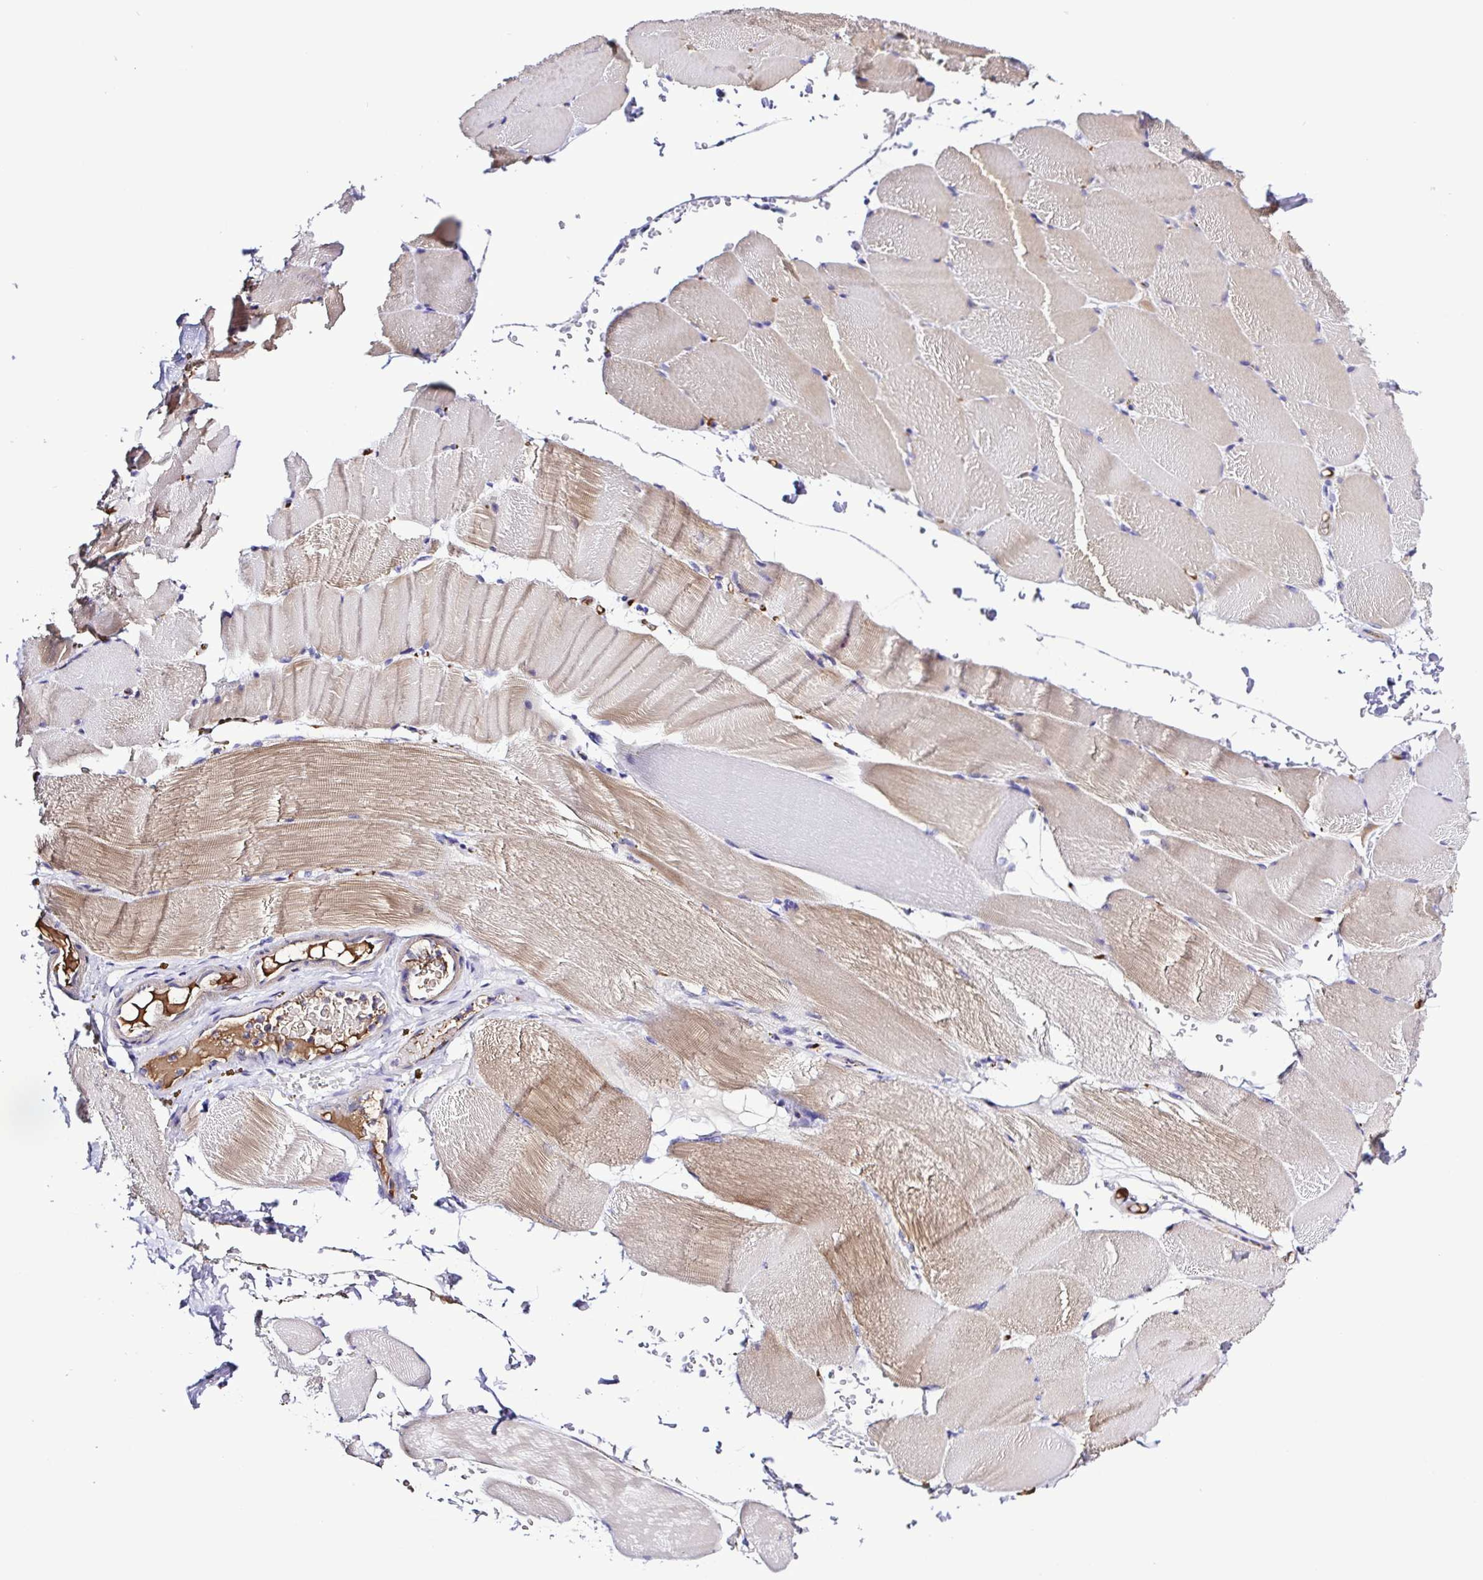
{"staining": {"intensity": "weak", "quantity": "25%-75%", "location": "cytoplasmic/membranous"}, "tissue": "skeletal muscle", "cell_type": "Myocytes", "image_type": "normal", "snomed": [{"axis": "morphology", "description": "Normal tissue, NOS"}, {"axis": "topography", "description": "Skeletal muscle"}], "caption": "DAB immunohistochemical staining of unremarkable human skeletal muscle exhibits weak cytoplasmic/membranous protein staining in about 25%-75% of myocytes. The staining was performed using DAB (3,3'-diaminobenzidine) to visualize the protein expression in brown, while the nuclei were stained in blue with hematoxylin (Magnification: 20x).", "gene": "GABBR2", "patient": {"sex": "female", "age": 37}}